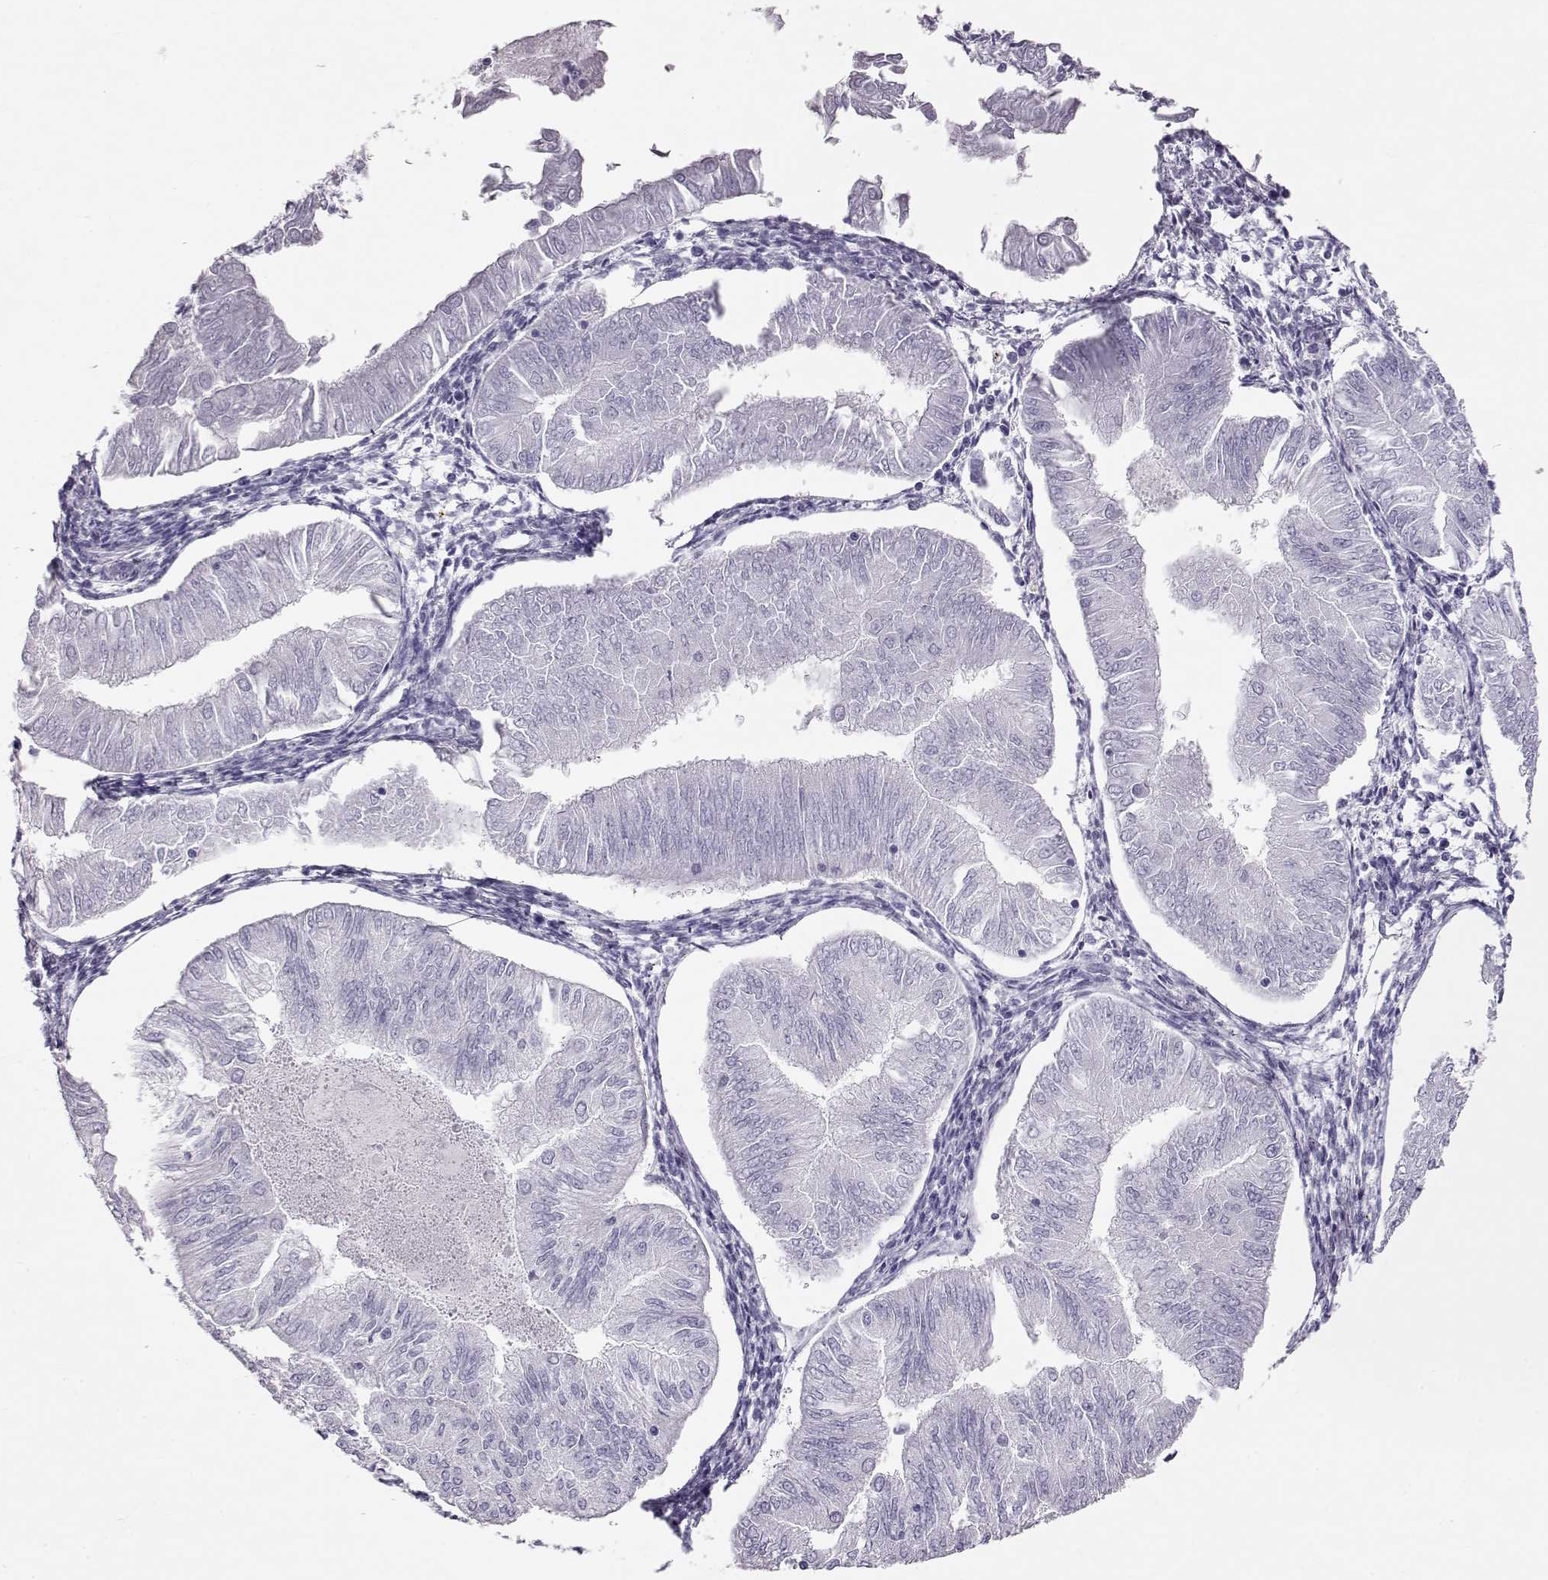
{"staining": {"intensity": "negative", "quantity": "none", "location": "none"}, "tissue": "endometrial cancer", "cell_type": "Tumor cells", "image_type": "cancer", "snomed": [{"axis": "morphology", "description": "Adenocarcinoma, NOS"}, {"axis": "topography", "description": "Endometrium"}], "caption": "There is no significant staining in tumor cells of adenocarcinoma (endometrial). Nuclei are stained in blue.", "gene": "RD3", "patient": {"sex": "female", "age": 53}}